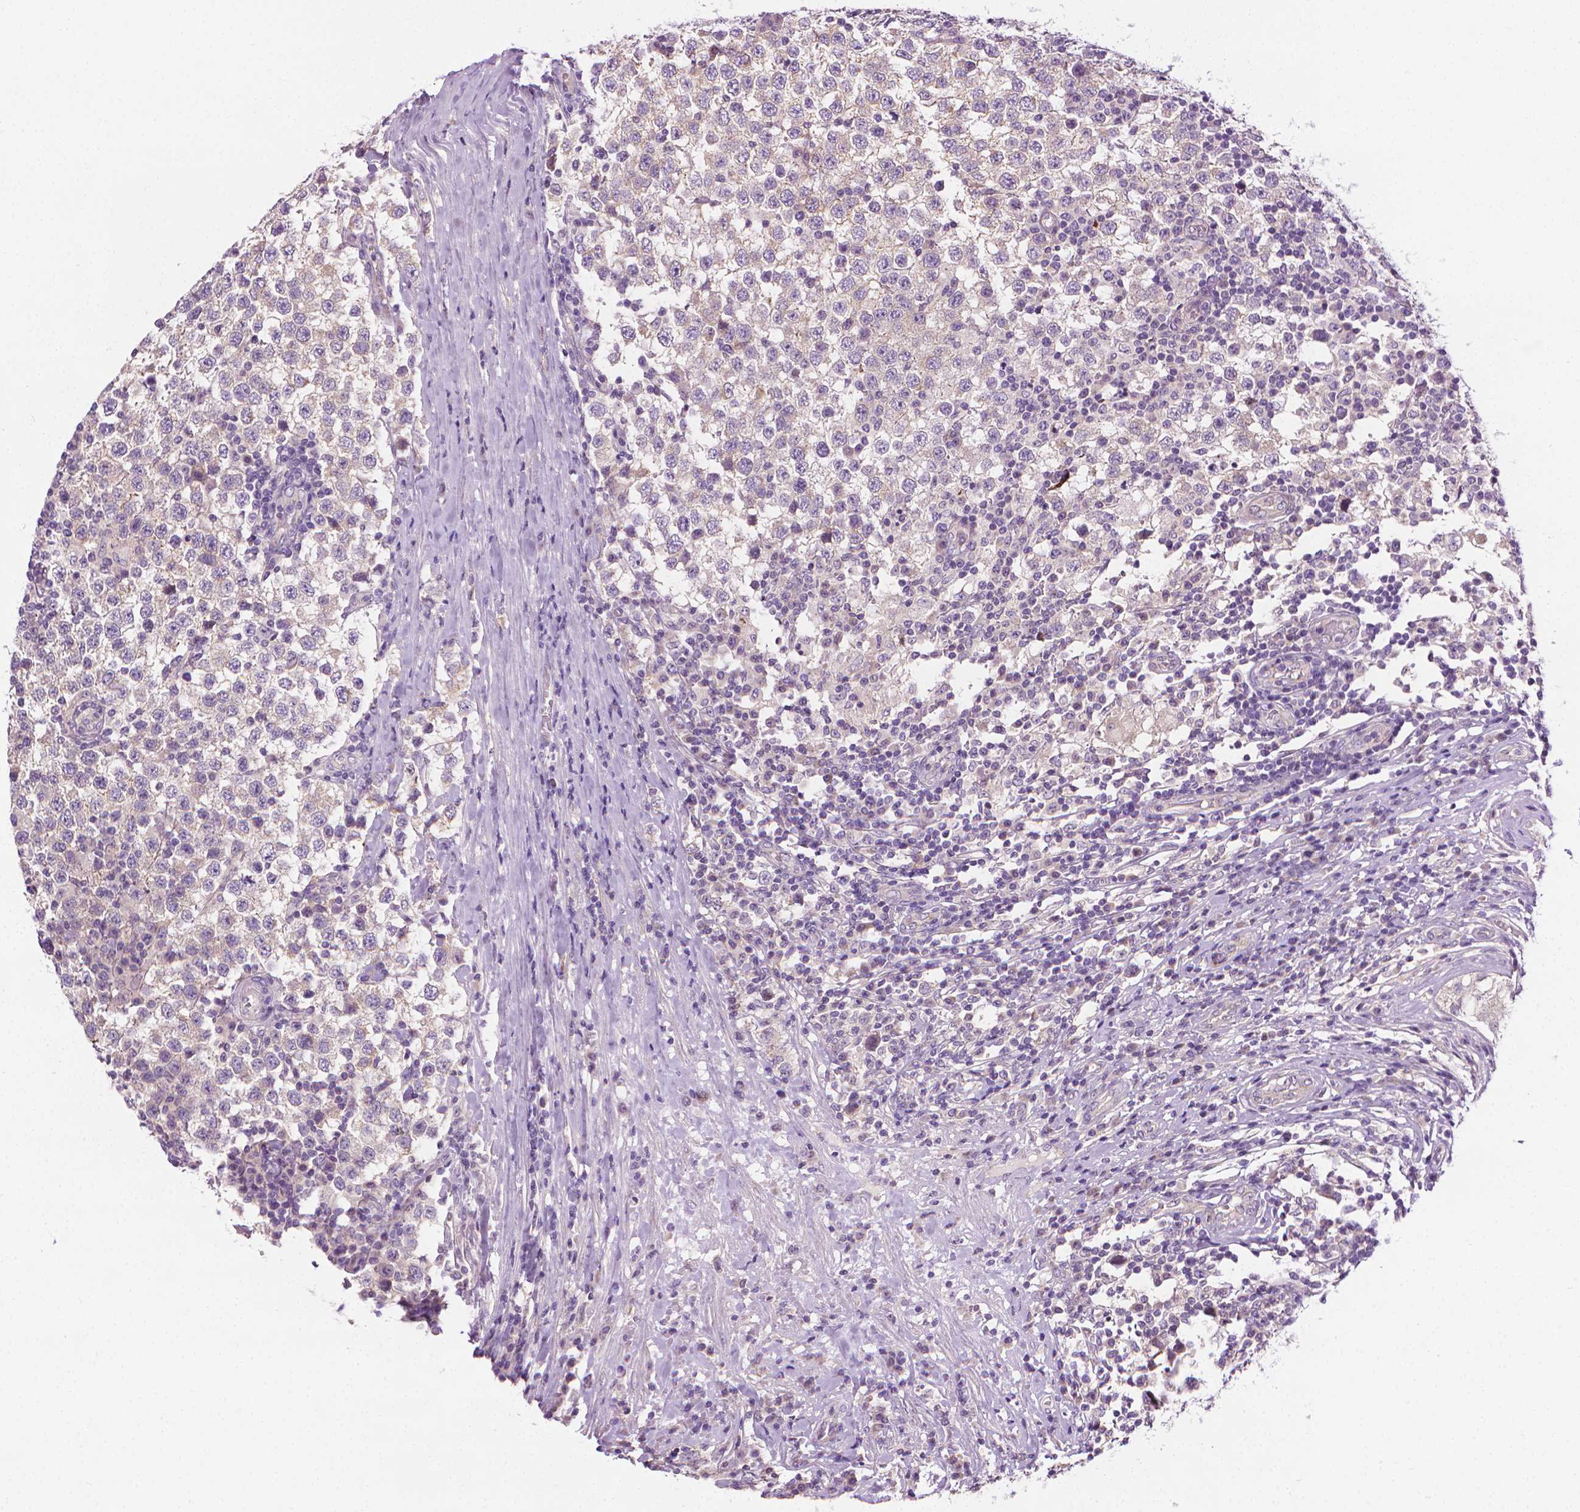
{"staining": {"intensity": "negative", "quantity": "none", "location": "none"}, "tissue": "testis cancer", "cell_type": "Tumor cells", "image_type": "cancer", "snomed": [{"axis": "morphology", "description": "Seminoma, NOS"}, {"axis": "topography", "description": "Testis"}], "caption": "DAB (3,3'-diaminobenzidine) immunohistochemical staining of human testis seminoma shows no significant positivity in tumor cells.", "gene": "MCOLN3", "patient": {"sex": "male", "age": 34}}